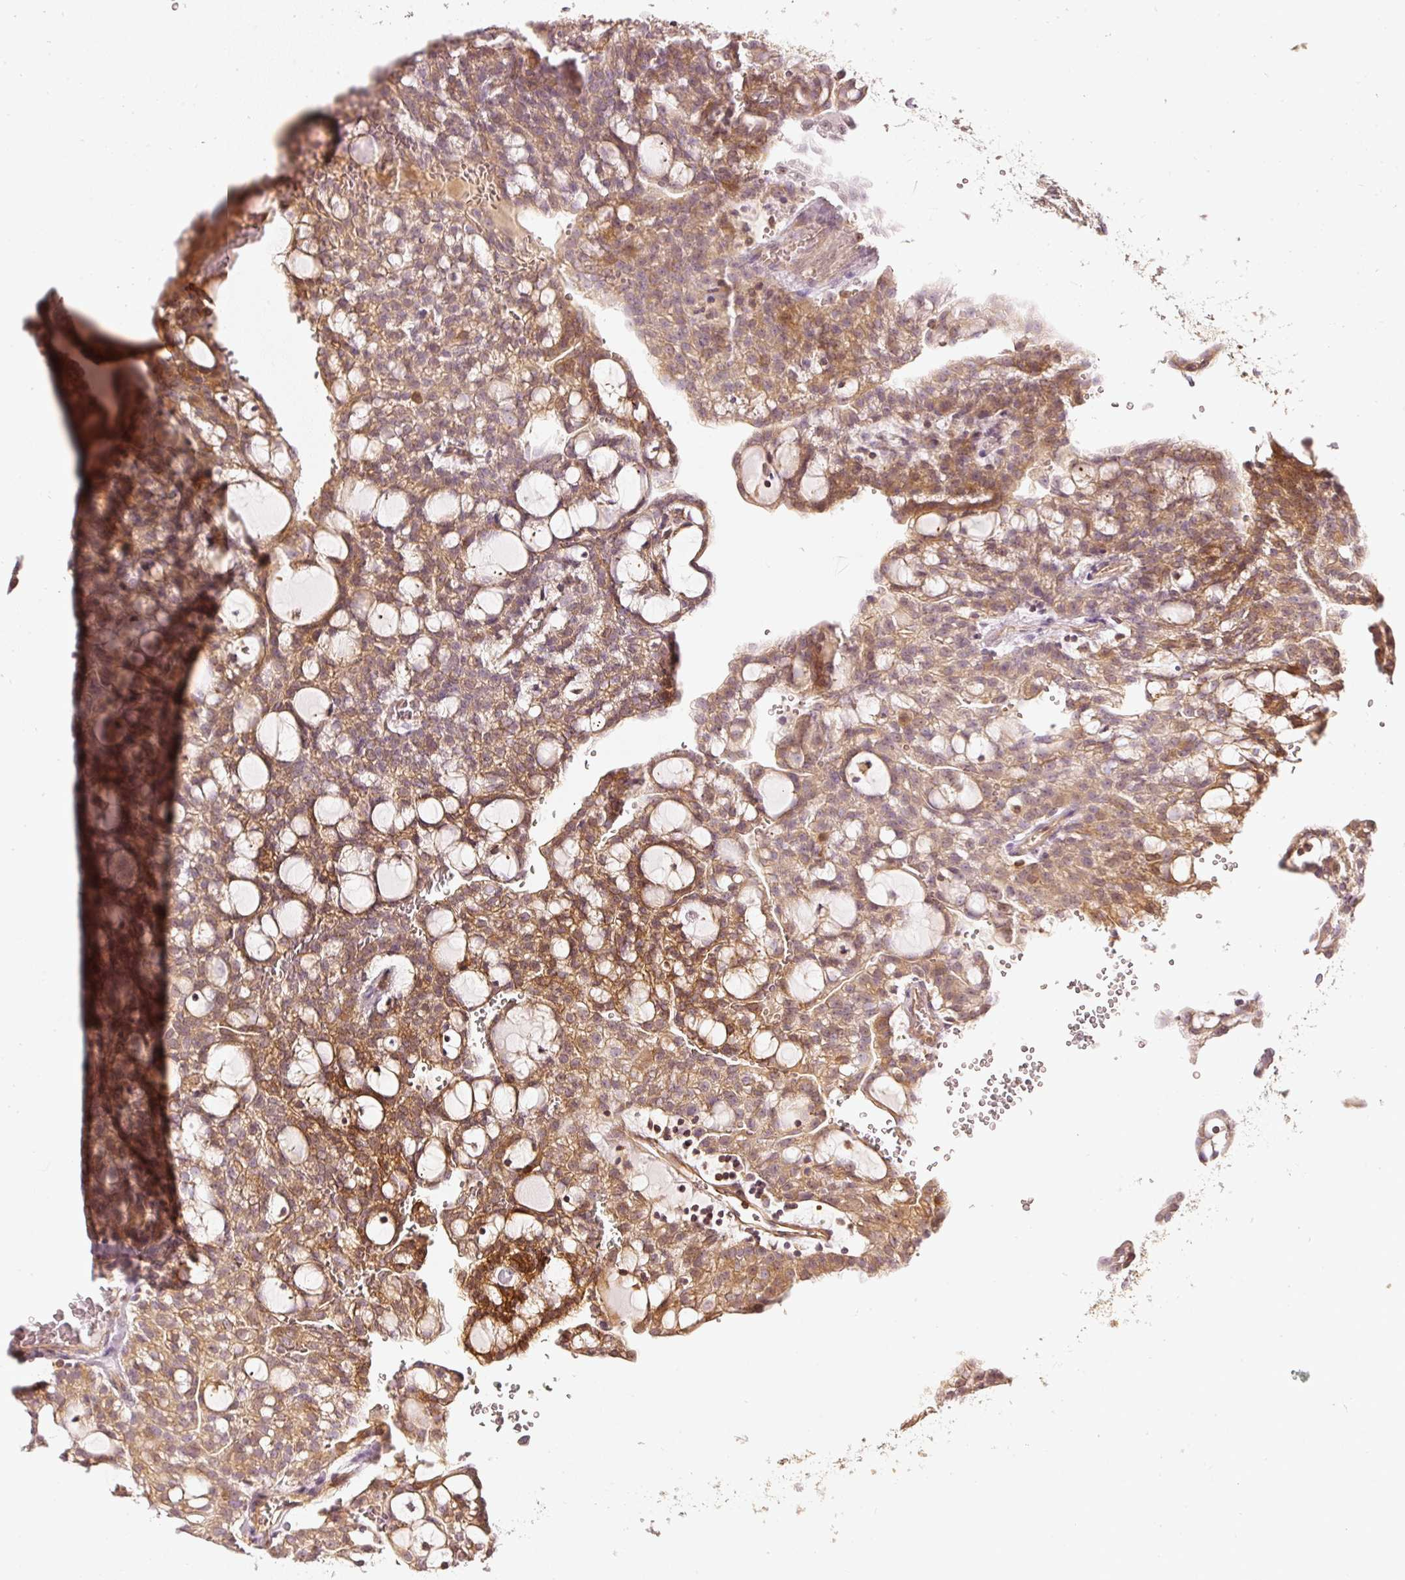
{"staining": {"intensity": "moderate", "quantity": "25%-75%", "location": "cytoplasmic/membranous"}, "tissue": "renal cancer", "cell_type": "Tumor cells", "image_type": "cancer", "snomed": [{"axis": "morphology", "description": "Adenocarcinoma, NOS"}, {"axis": "topography", "description": "Kidney"}], "caption": "Immunohistochemistry (IHC) of adenocarcinoma (renal) demonstrates medium levels of moderate cytoplasmic/membranous expression in about 25%-75% of tumor cells.", "gene": "ASMTL", "patient": {"sex": "male", "age": 63}}